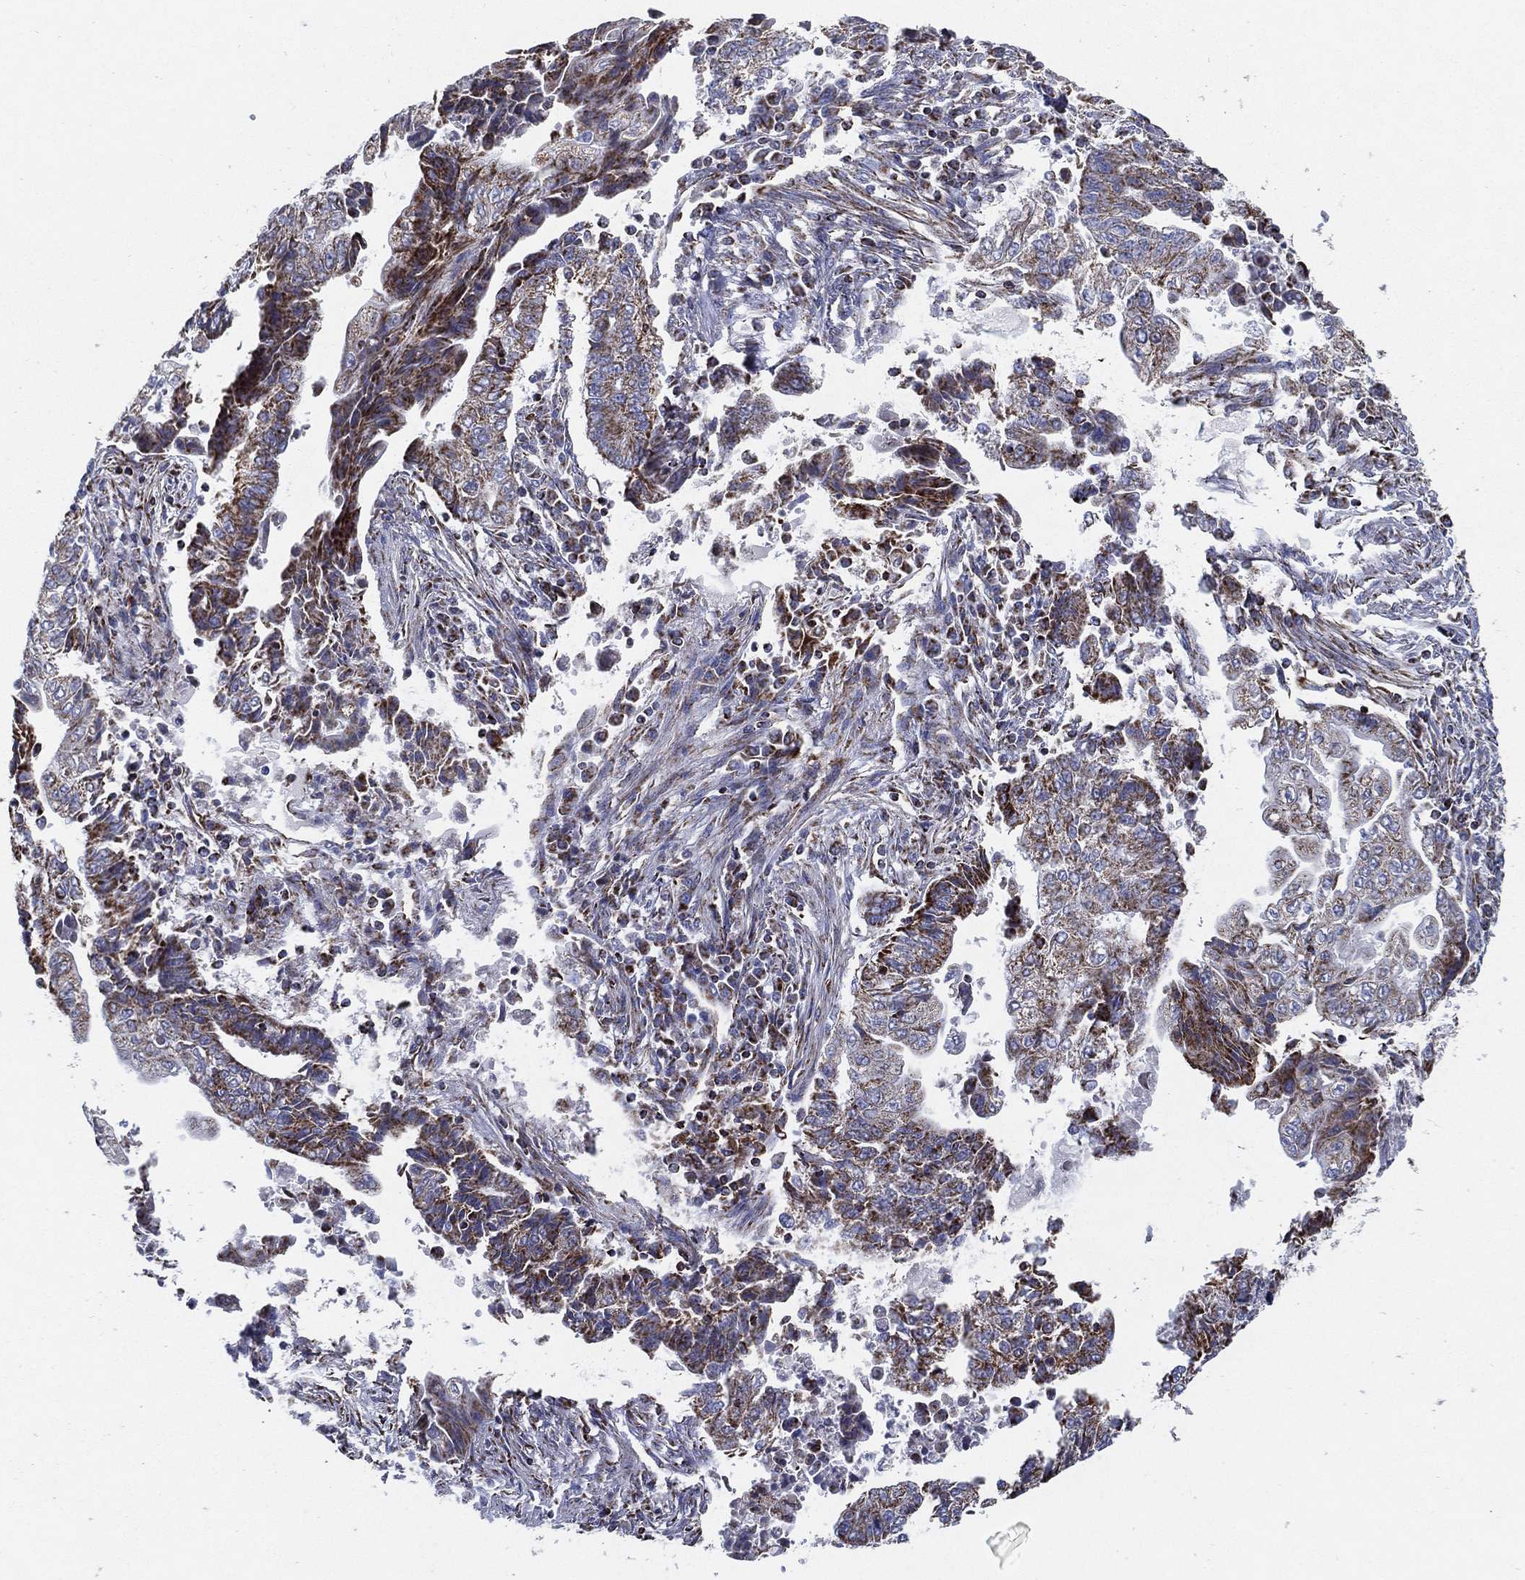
{"staining": {"intensity": "moderate", "quantity": "25%-75%", "location": "cytoplasmic/membranous"}, "tissue": "endometrial cancer", "cell_type": "Tumor cells", "image_type": "cancer", "snomed": [{"axis": "morphology", "description": "Adenocarcinoma, NOS"}, {"axis": "topography", "description": "Uterus"}, {"axis": "topography", "description": "Endometrium"}], "caption": "Immunohistochemistry (IHC) of human endometrial cancer shows medium levels of moderate cytoplasmic/membranous positivity in about 25%-75% of tumor cells.", "gene": "SFXN1", "patient": {"sex": "female", "age": 54}}